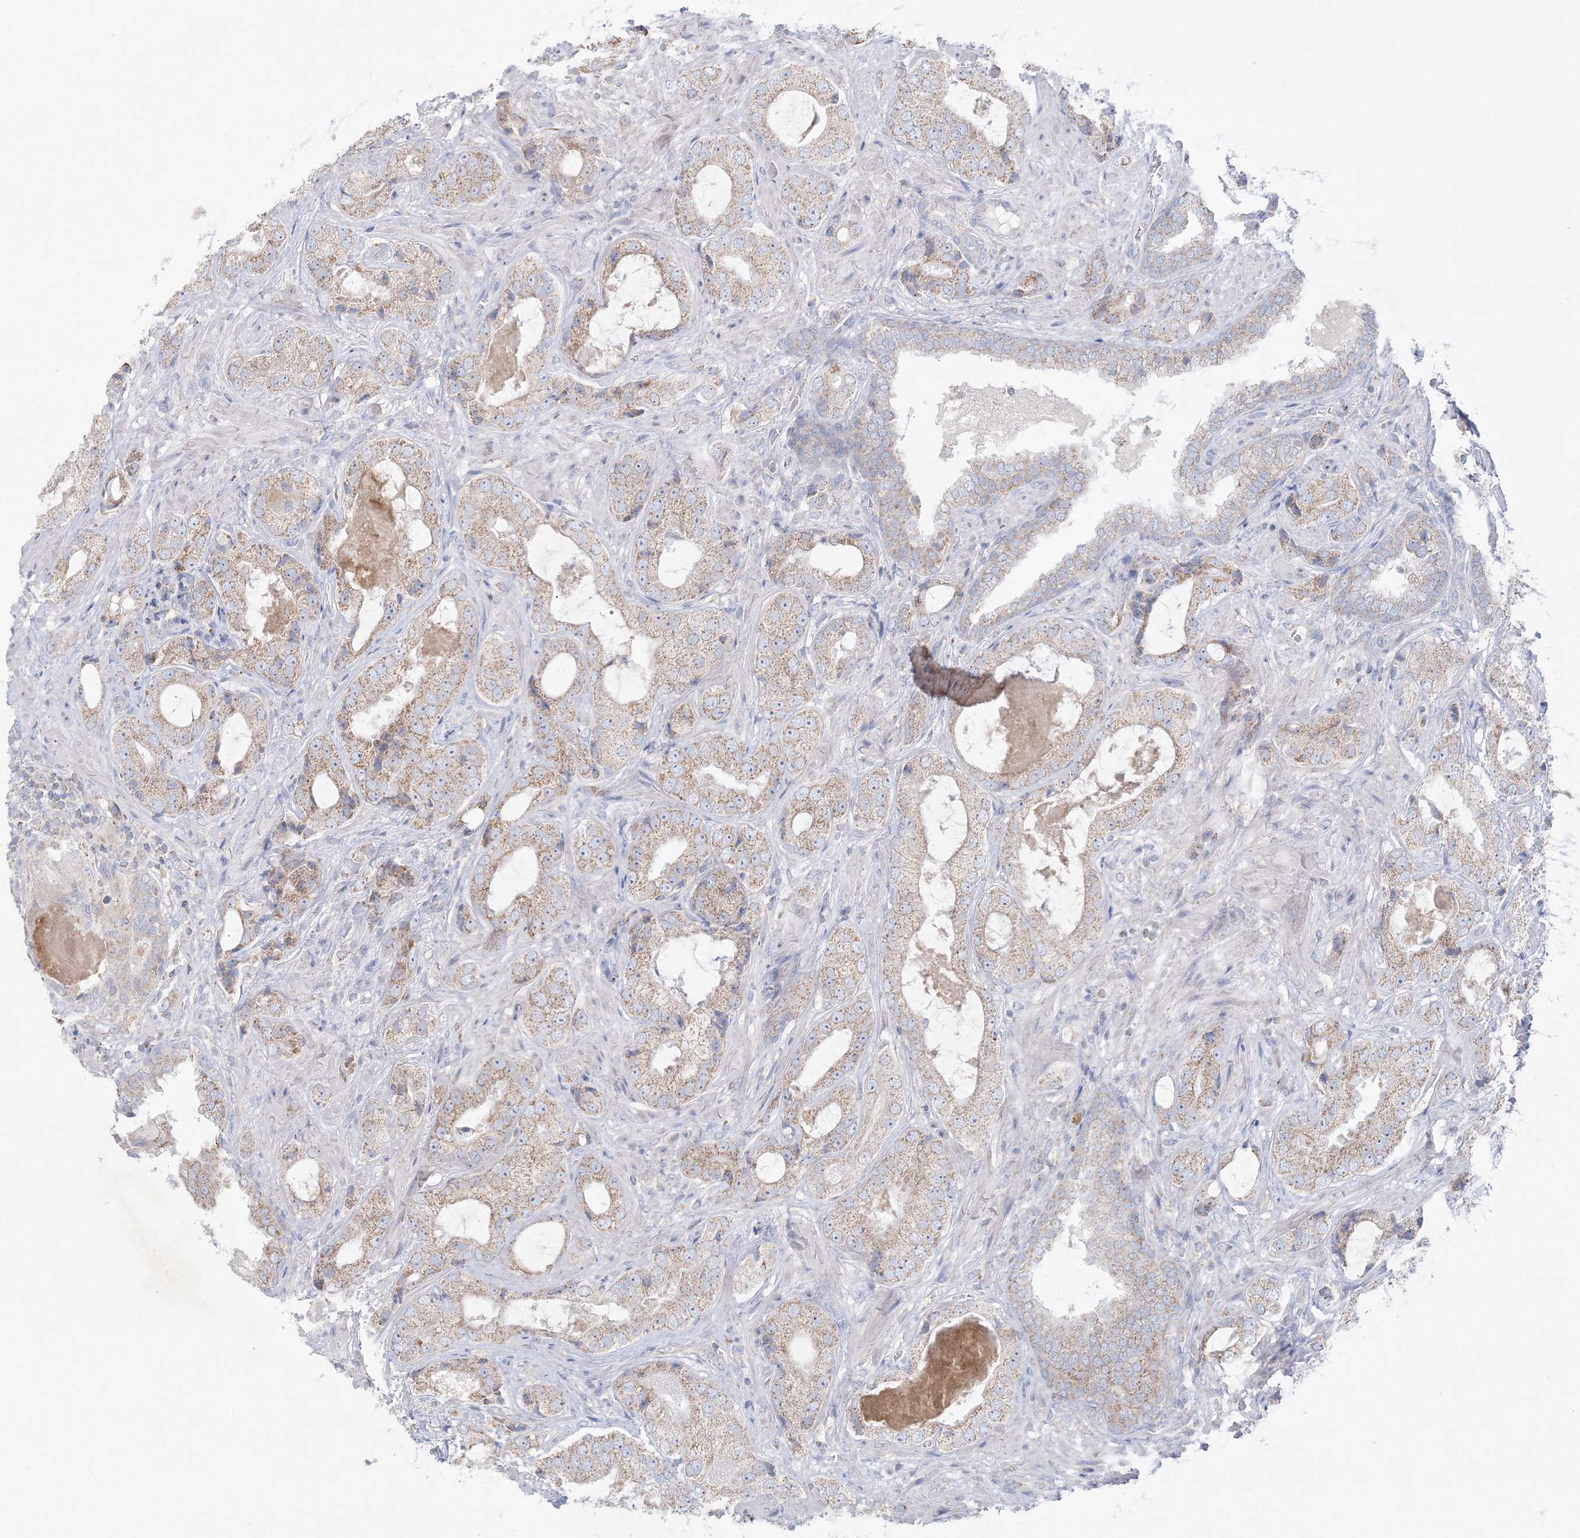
{"staining": {"intensity": "moderate", "quantity": ">75%", "location": "cytoplasmic/membranous"}, "tissue": "prostate cancer", "cell_type": "Tumor cells", "image_type": "cancer", "snomed": [{"axis": "morphology", "description": "Normal tissue, NOS"}, {"axis": "morphology", "description": "Adenocarcinoma, High grade"}, {"axis": "topography", "description": "Prostate"}, {"axis": "topography", "description": "Peripheral nerve tissue"}], "caption": "The immunohistochemical stain shows moderate cytoplasmic/membranous expression in tumor cells of adenocarcinoma (high-grade) (prostate) tissue.", "gene": "KCTD6", "patient": {"sex": "male", "age": 59}}